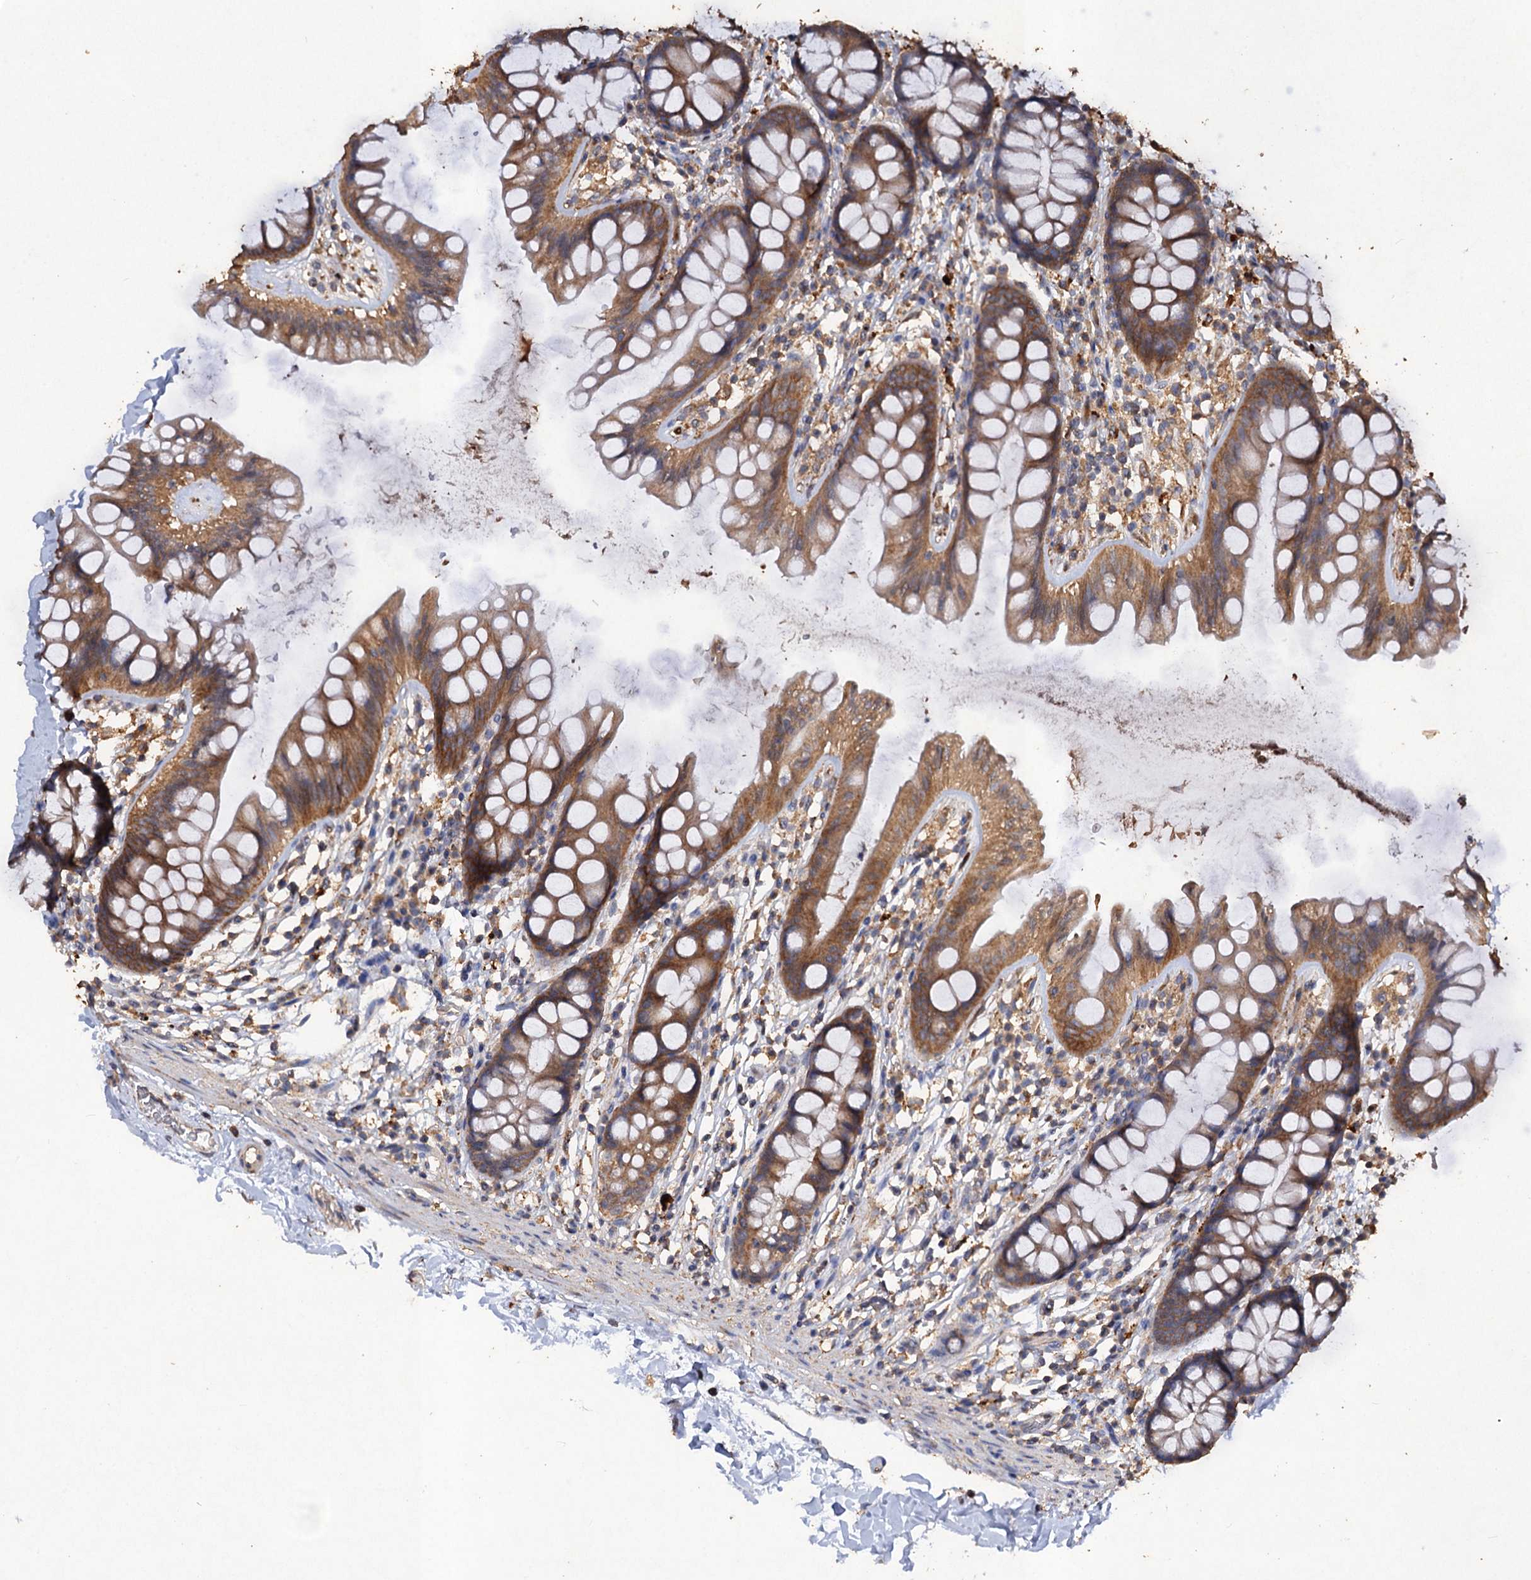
{"staining": {"intensity": "weak", "quantity": ">75%", "location": "cytoplasmic/membranous"}, "tissue": "colon", "cell_type": "Endothelial cells", "image_type": "normal", "snomed": [{"axis": "morphology", "description": "Normal tissue, NOS"}, {"axis": "topography", "description": "Colon"}], "caption": "Human colon stained for a protein (brown) reveals weak cytoplasmic/membranous positive positivity in approximately >75% of endothelial cells.", "gene": "SCUBE3", "patient": {"sex": "female", "age": 62}}